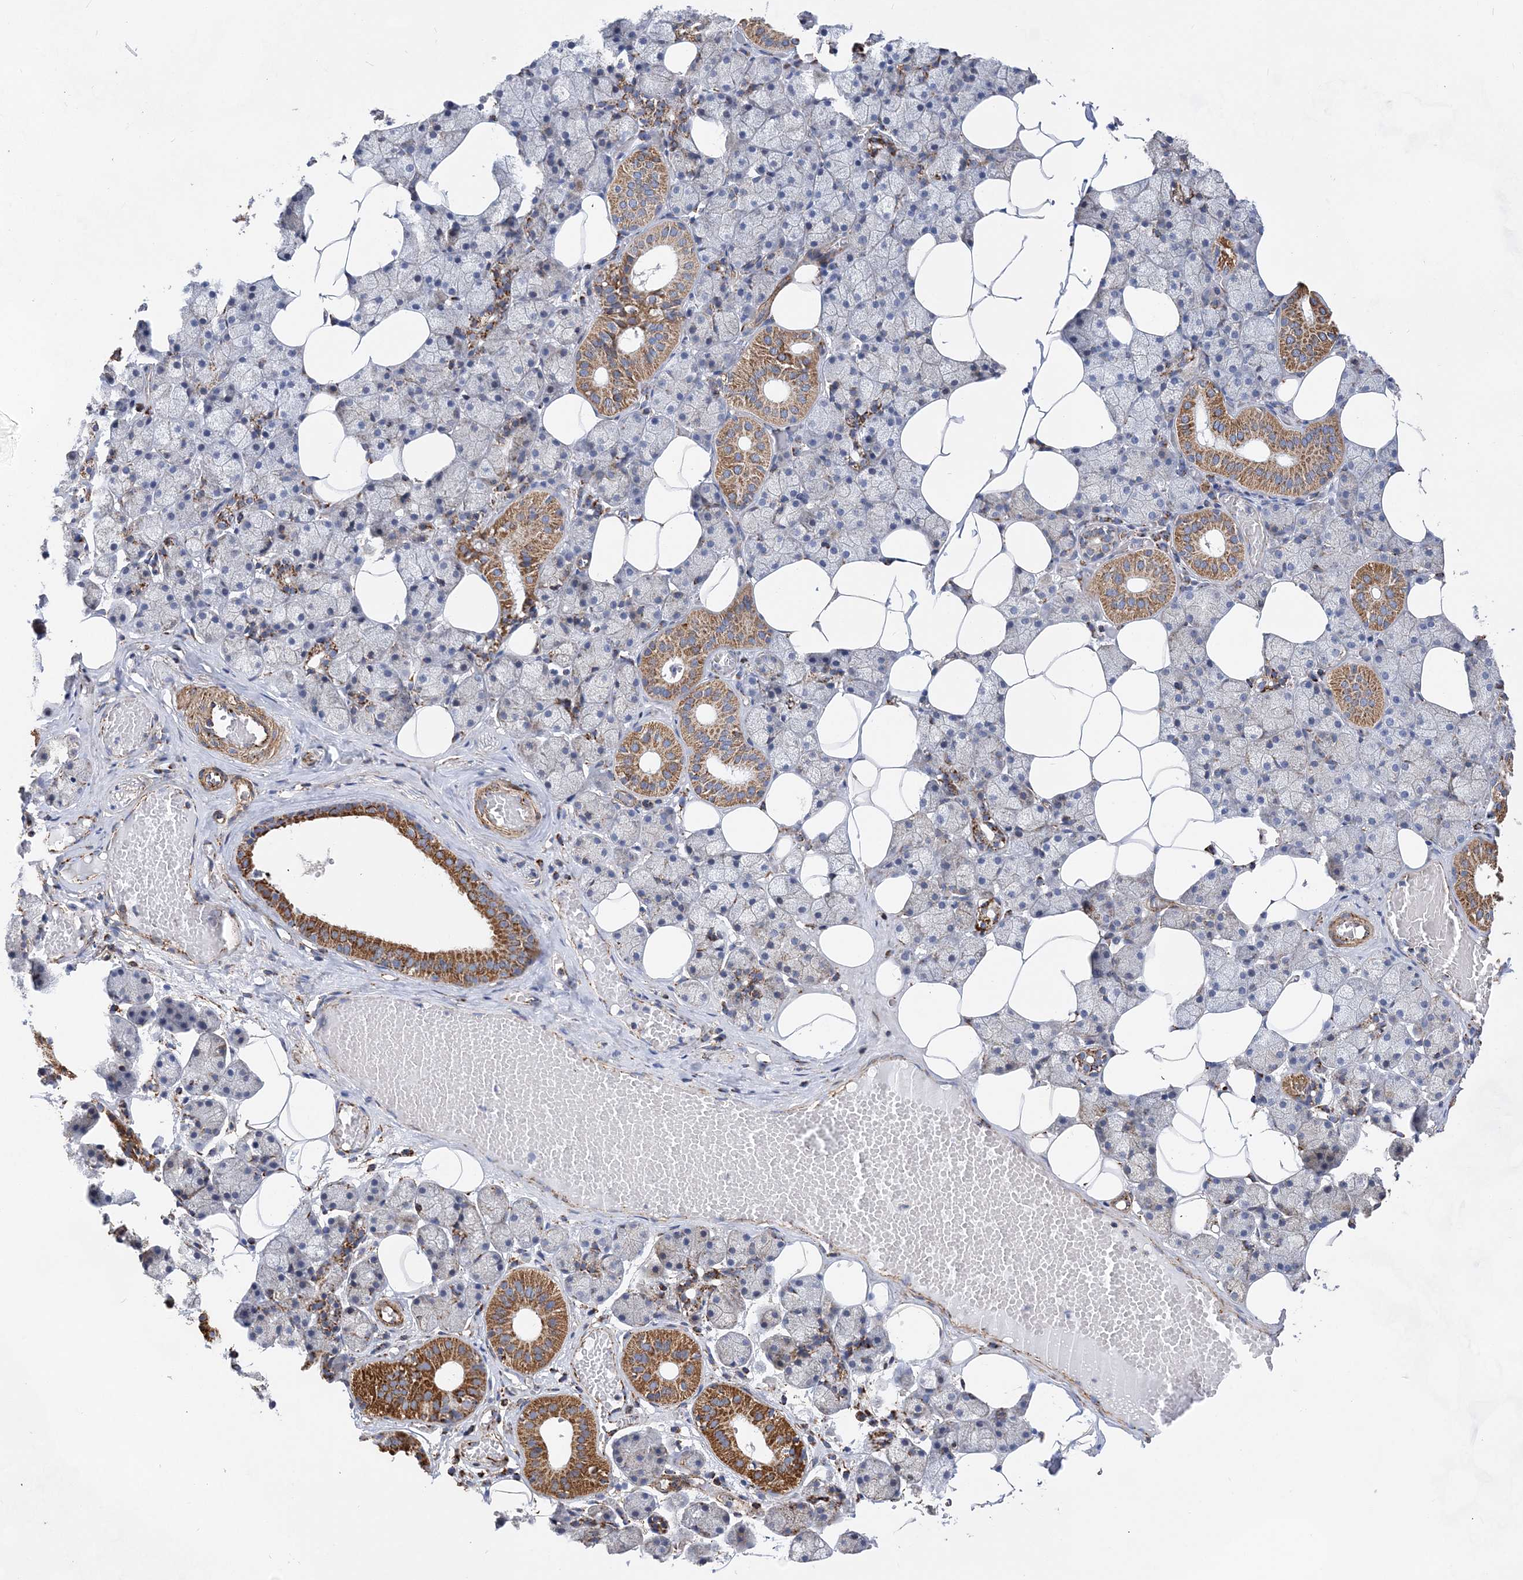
{"staining": {"intensity": "strong", "quantity": "<25%", "location": "cytoplasmic/membranous"}, "tissue": "salivary gland", "cell_type": "Glandular cells", "image_type": "normal", "snomed": [{"axis": "morphology", "description": "Normal tissue, NOS"}, {"axis": "topography", "description": "Salivary gland"}], "caption": "Immunohistochemical staining of unremarkable salivary gland demonstrates strong cytoplasmic/membranous protein positivity in approximately <25% of glandular cells. (Stains: DAB in brown, nuclei in blue, Microscopy: brightfield microscopy at high magnification).", "gene": "ACOT9", "patient": {"sex": "female", "age": 33}}